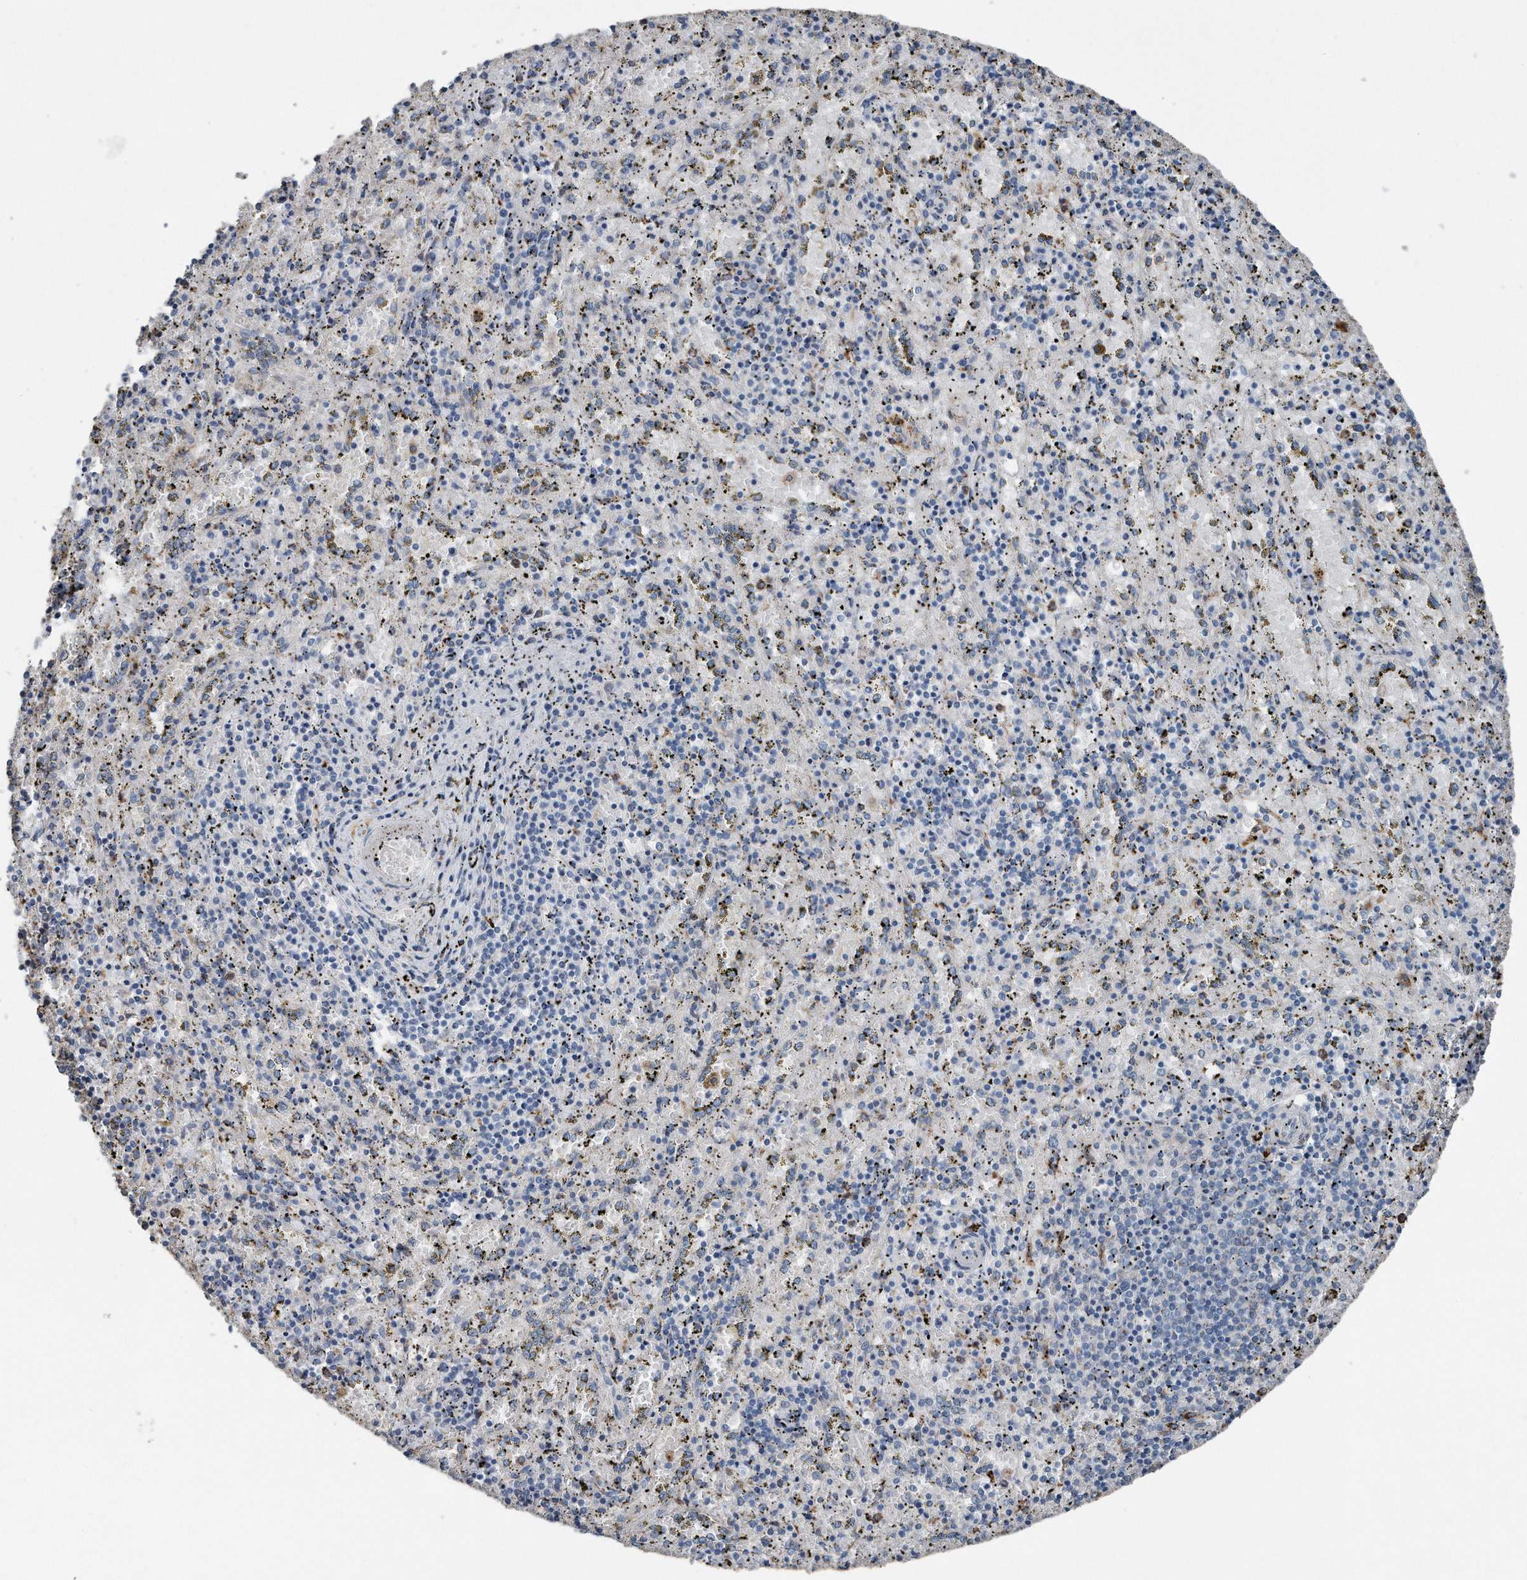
{"staining": {"intensity": "negative", "quantity": "none", "location": "none"}, "tissue": "spleen", "cell_type": "Cells in red pulp", "image_type": "normal", "snomed": [{"axis": "morphology", "description": "Normal tissue, NOS"}, {"axis": "topography", "description": "Spleen"}], "caption": "The micrograph exhibits no staining of cells in red pulp in benign spleen.", "gene": "ZNF772", "patient": {"sex": "male", "age": 11}}